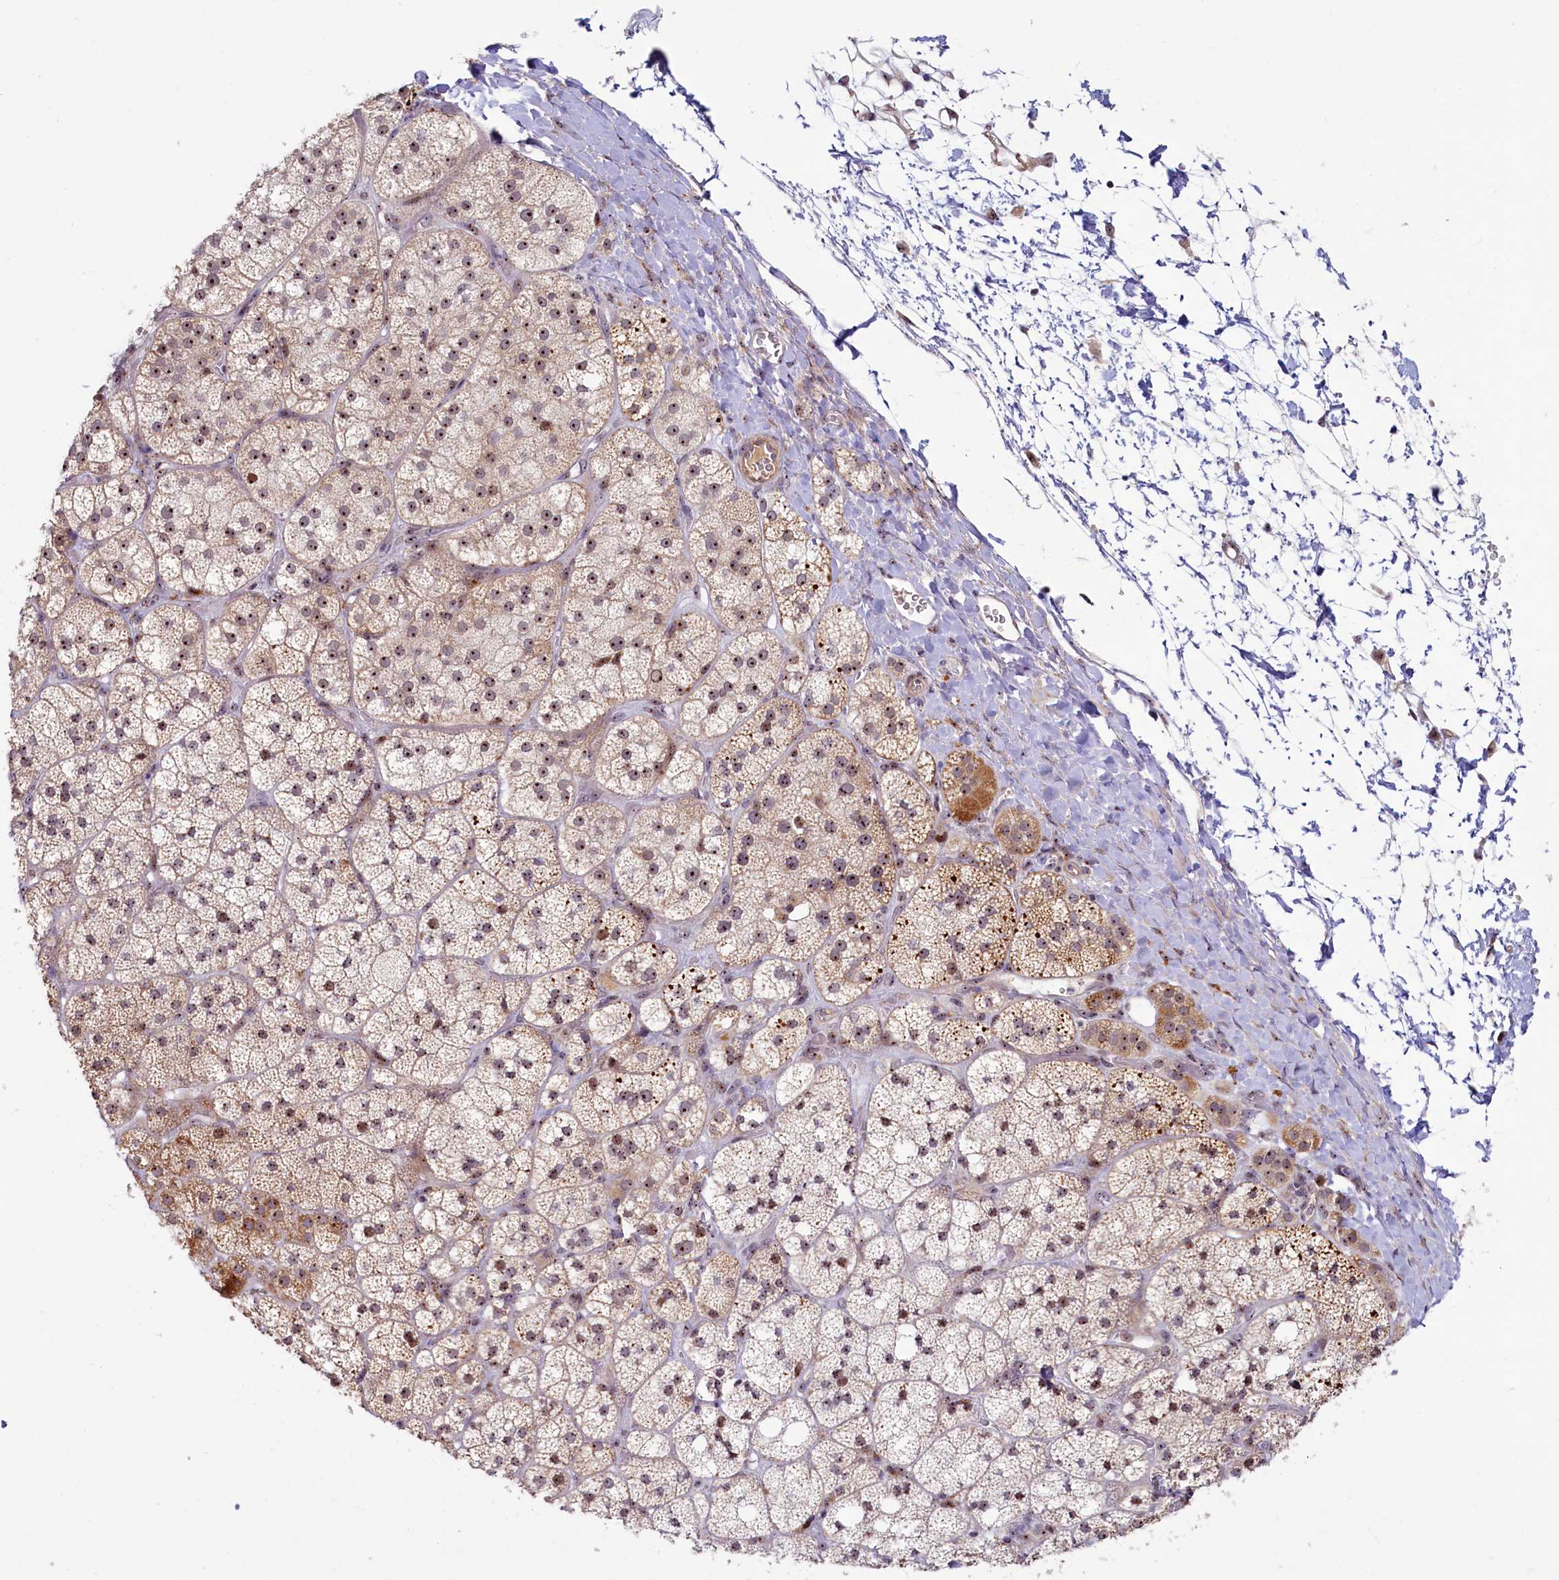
{"staining": {"intensity": "moderate", "quantity": ">75%", "location": "cytoplasmic/membranous,nuclear"}, "tissue": "adrenal gland", "cell_type": "Glandular cells", "image_type": "normal", "snomed": [{"axis": "morphology", "description": "Normal tissue, NOS"}, {"axis": "topography", "description": "Adrenal gland"}], "caption": "Immunohistochemistry histopathology image of unremarkable adrenal gland stained for a protein (brown), which displays medium levels of moderate cytoplasmic/membranous,nuclear positivity in approximately >75% of glandular cells.", "gene": "TCOF1", "patient": {"sex": "male", "age": 61}}